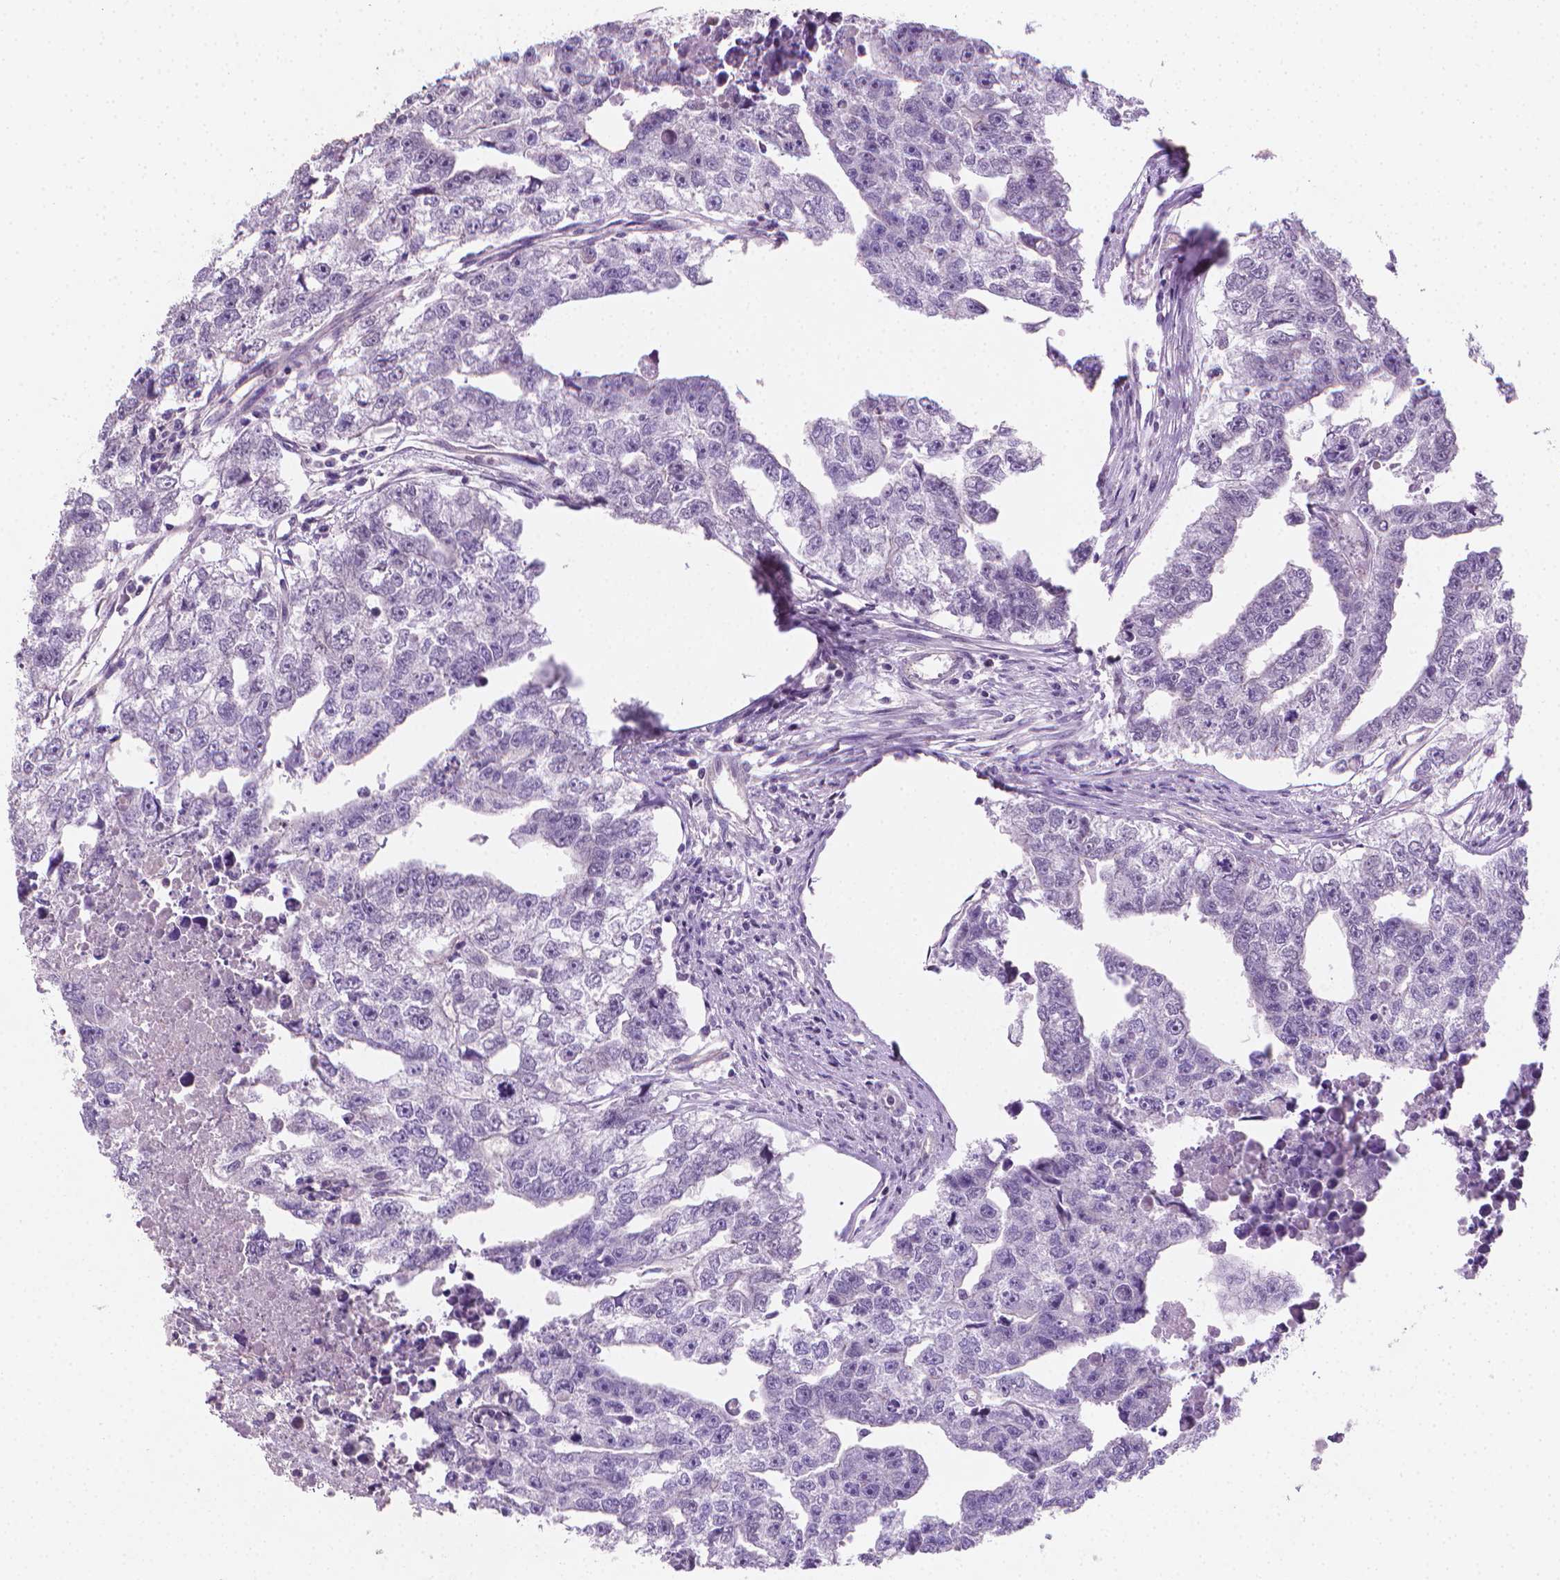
{"staining": {"intensity": "negative", "quantity": "none", "location": "none"}, "tissue": "testis cancer", "cell_type": "Tumor cells", "image_type": "cancer", "snomed": [{"axis": "morphology", "description": "Carcinoma, Embryonal, NOS"}, {"axis": "morphology", "description": "Teratoma, malignant, NOS"}, {"axis": "topography", "description": "Testis"}], "caption": "Testis malignant teratoma was stained to show a protein in brown. There is no significant staining in tumor cells.", "gene": "CLXN", "patient": {"sex": "male", "age": 44}}